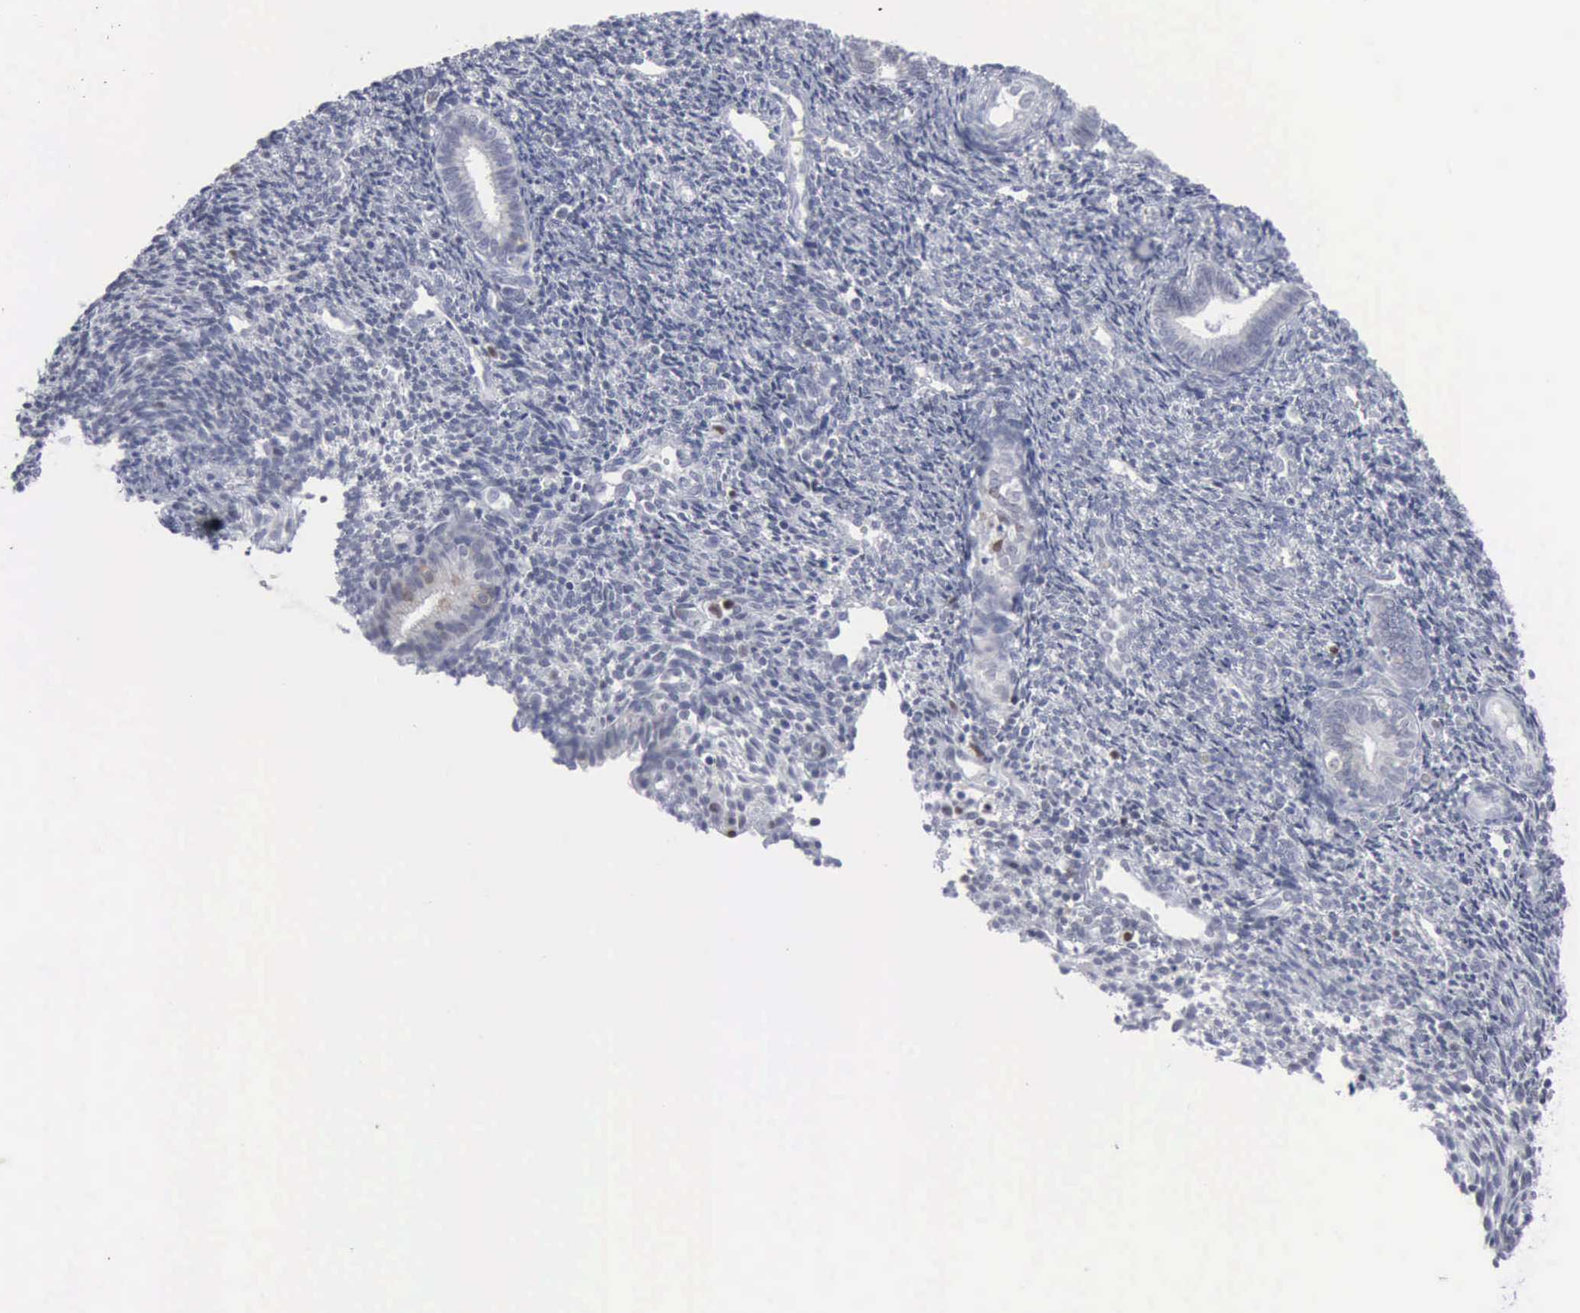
{"staining": {"intensity": "moderate", "quantity": "<25%", "location": "nuclear"}, "tissue": "endometrium", "cell_type": "Cells in endometrial stroma", "image_type": "normal", "snomed": [{"axis": "morphology", "description": "Normal tissue, NOS"}, {"axis": "topography", "description": "Endometrium"}], "caption": "Endometrium stained for a protein reveals moderate nuclear positivity in cells in endometrial stroma. The staining is performed using DAB brown chromogen to label protein expression. The nuclei are counter-stained blue using hematoxylin.", "gene": "MCM5", "patient": {"sex": "female", "age": 27}}